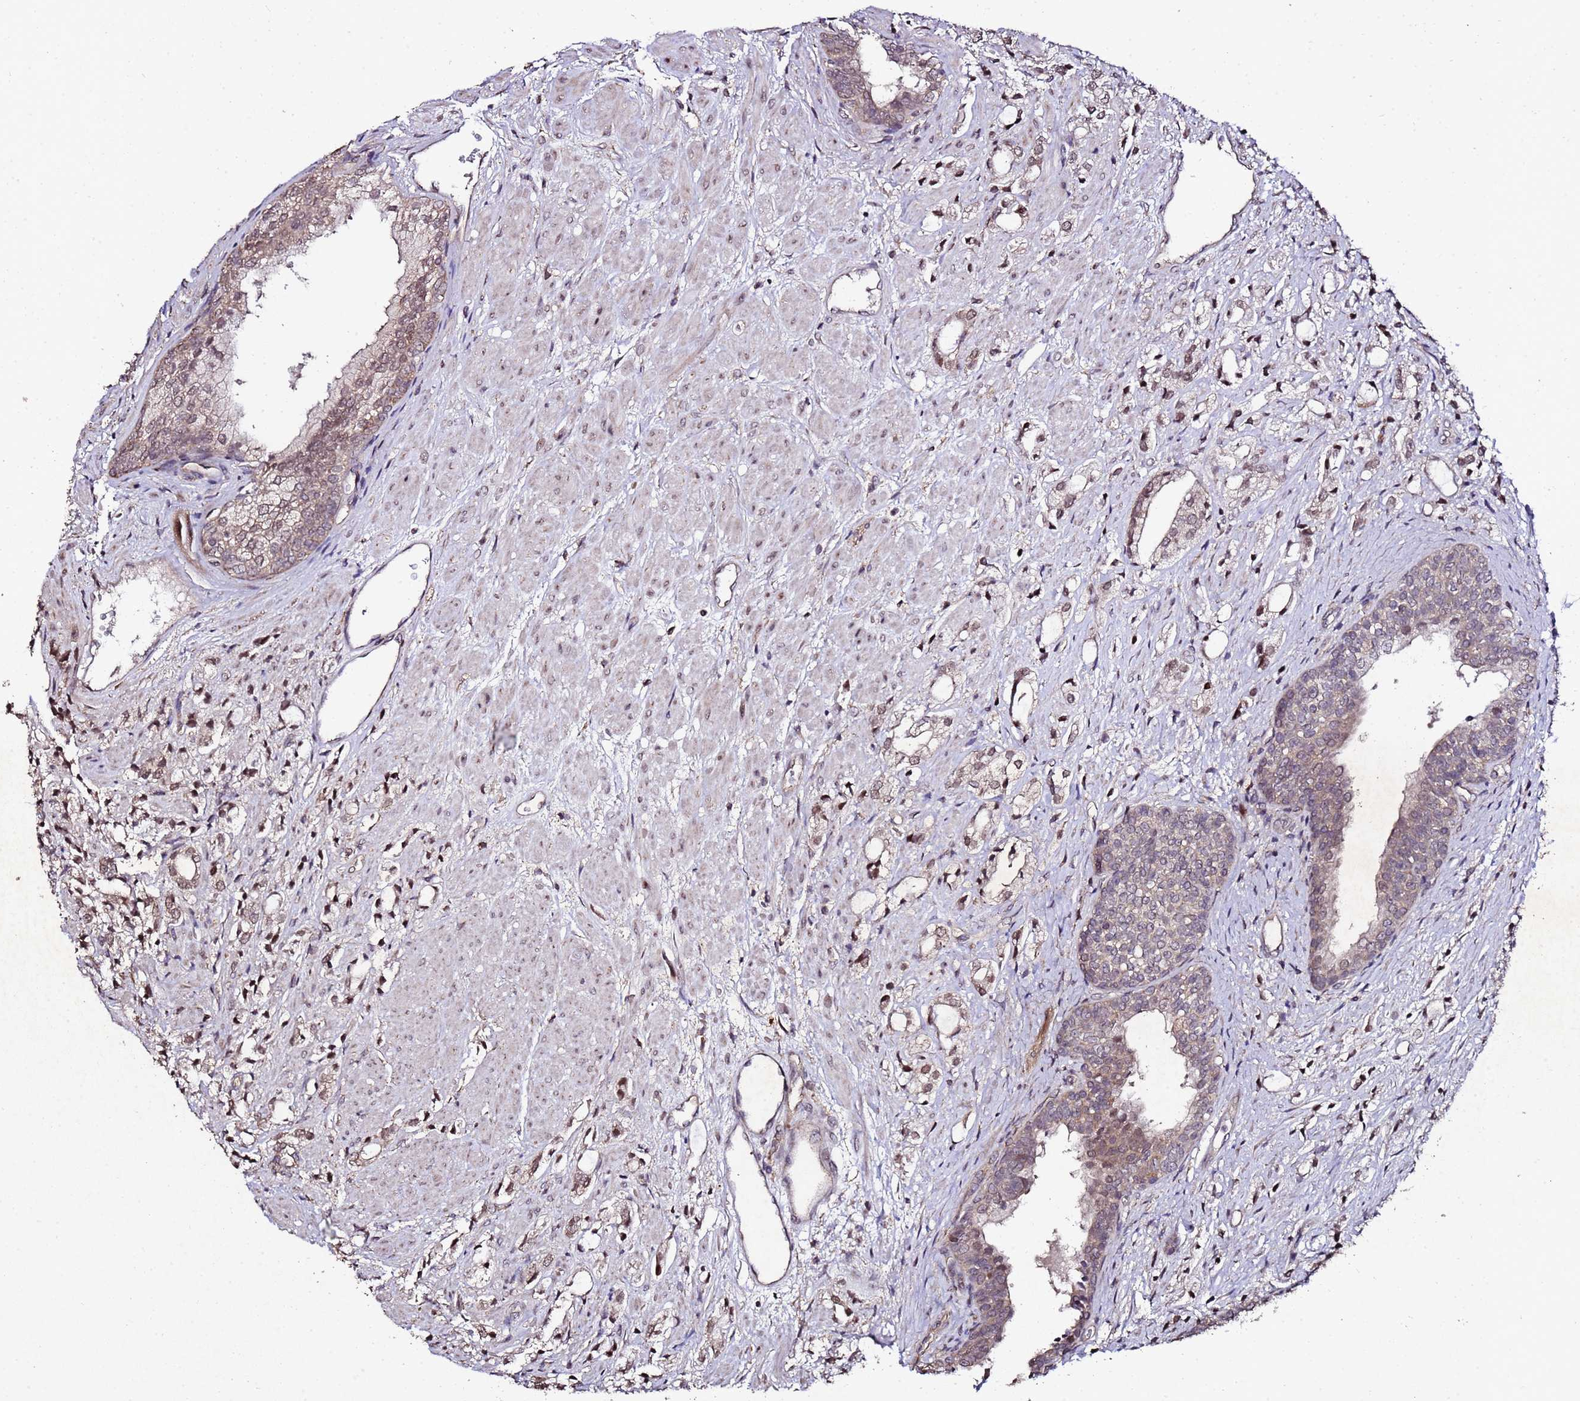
{"staining": {"intensity": "weak", "quantity": ">75%", "location": "nuclear"}, "tissue": "prostate cancer", "cell_type": "Tumor cells", "image_type": "cancer", "snomed": [{"axis": "morphology", "description": "Adenocarcinoma, High grade"}, {"axis": "topography", "description": "Prostate"}], "caption": "Immunohistochemical staining of prostate adenocarcinoma (high-grade) demonstrates low levels of weak nuclear protein staining in about >75% of tumor cells.", "gene": "PRODH", "patient": {"sex": "male", "age": 50}}